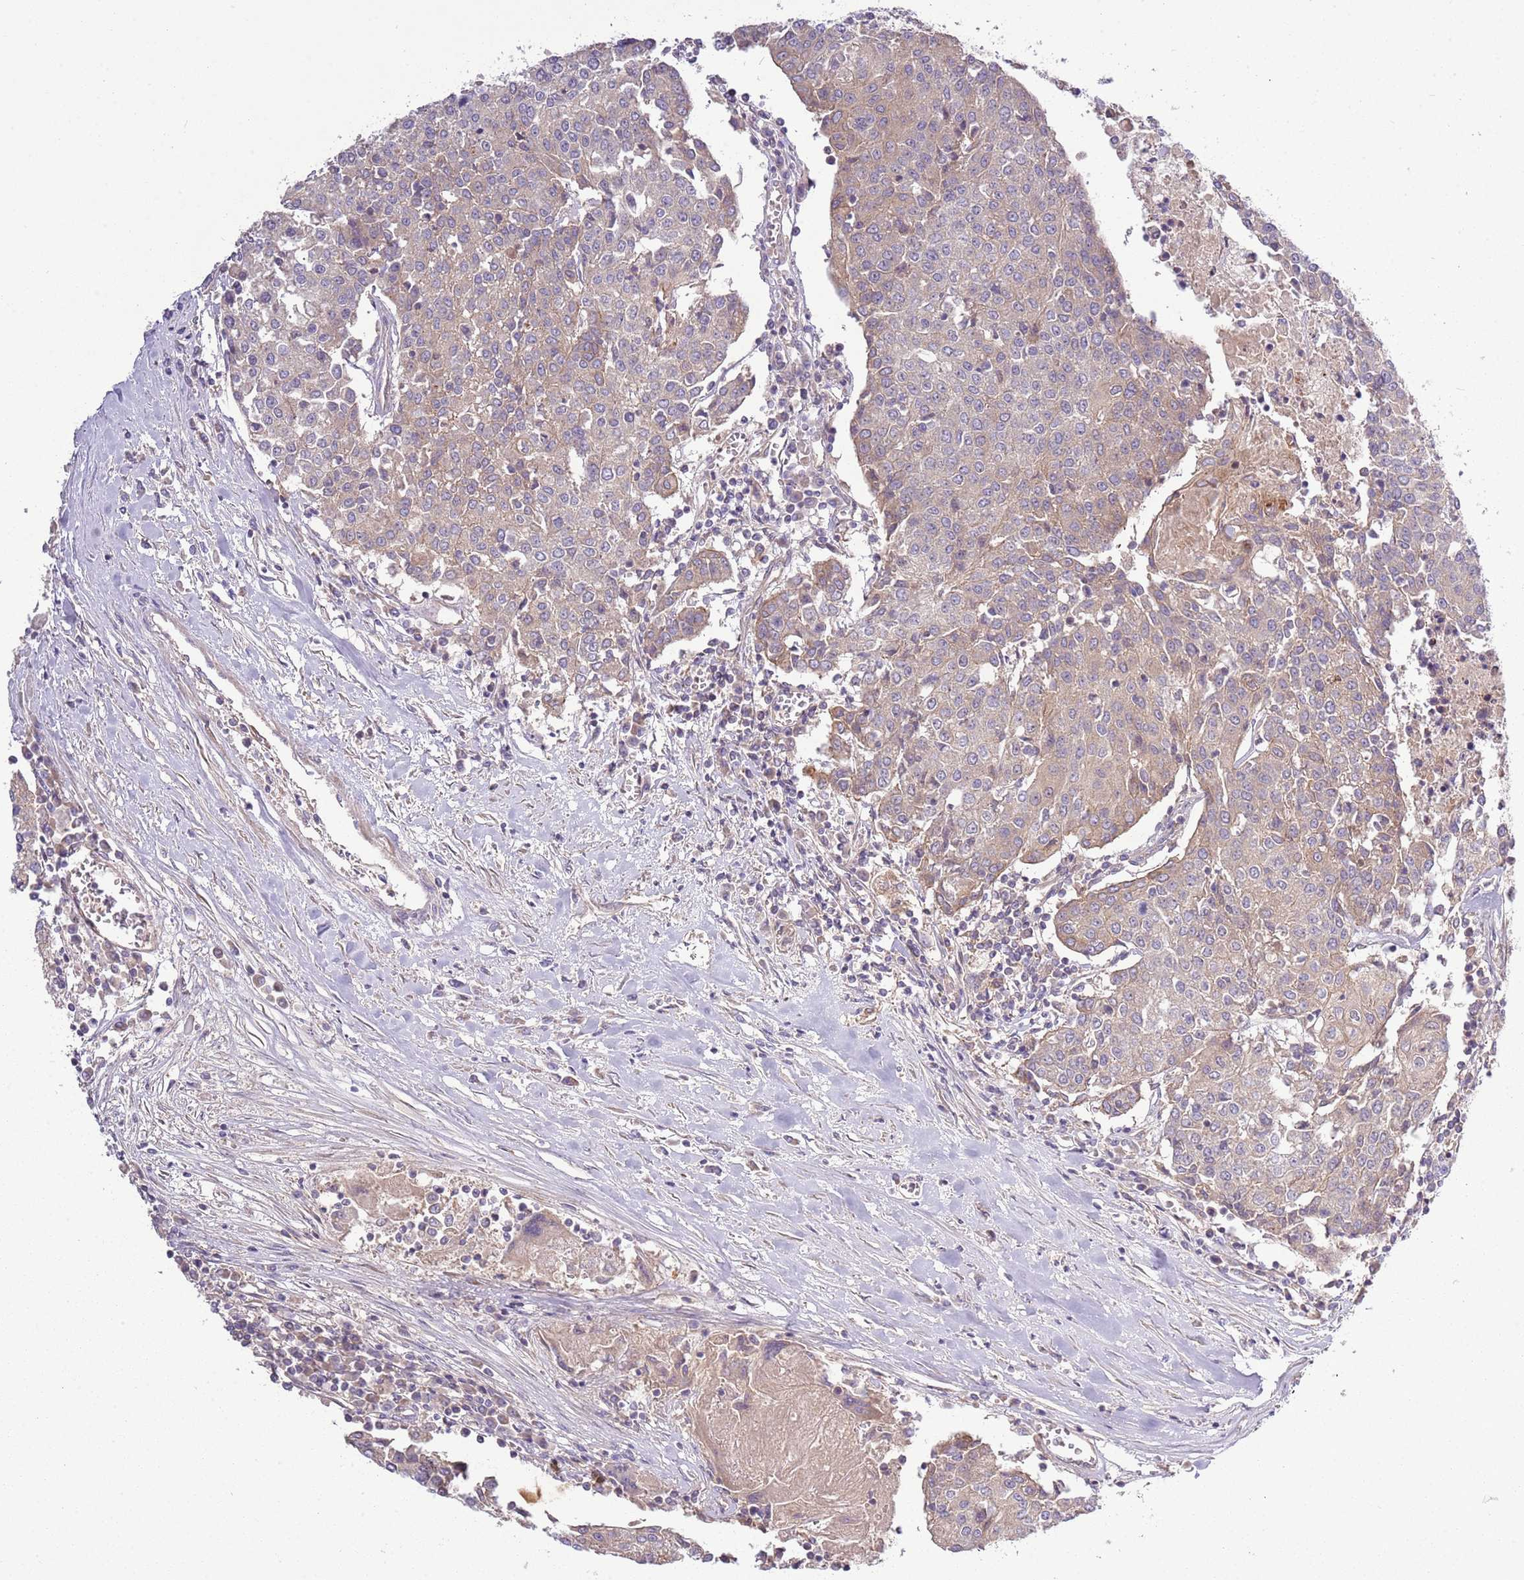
{"staining": {"intensity": "weak", "quantity": "<25%", "location": "cytoplasmic/membranous"}, "tissue": "urothelial cancer", "cell_type": "Tumor cells", "image_type": "cancer", "snomed": [{"axis": "morphology", "description": "Urothelial carcinoma, High grade"}, {"axis": "topography", "description": "Urinary bladder"}], "caption": "Immunohistochemistry micrograph of human urothelial cancer stained for a protein (brown), which exhibits no staining in tumor cells. (DAB immunohistochemistry, high magnification).", "gene": "GNL1", "patient": {"sex": "female", "age": 85}}